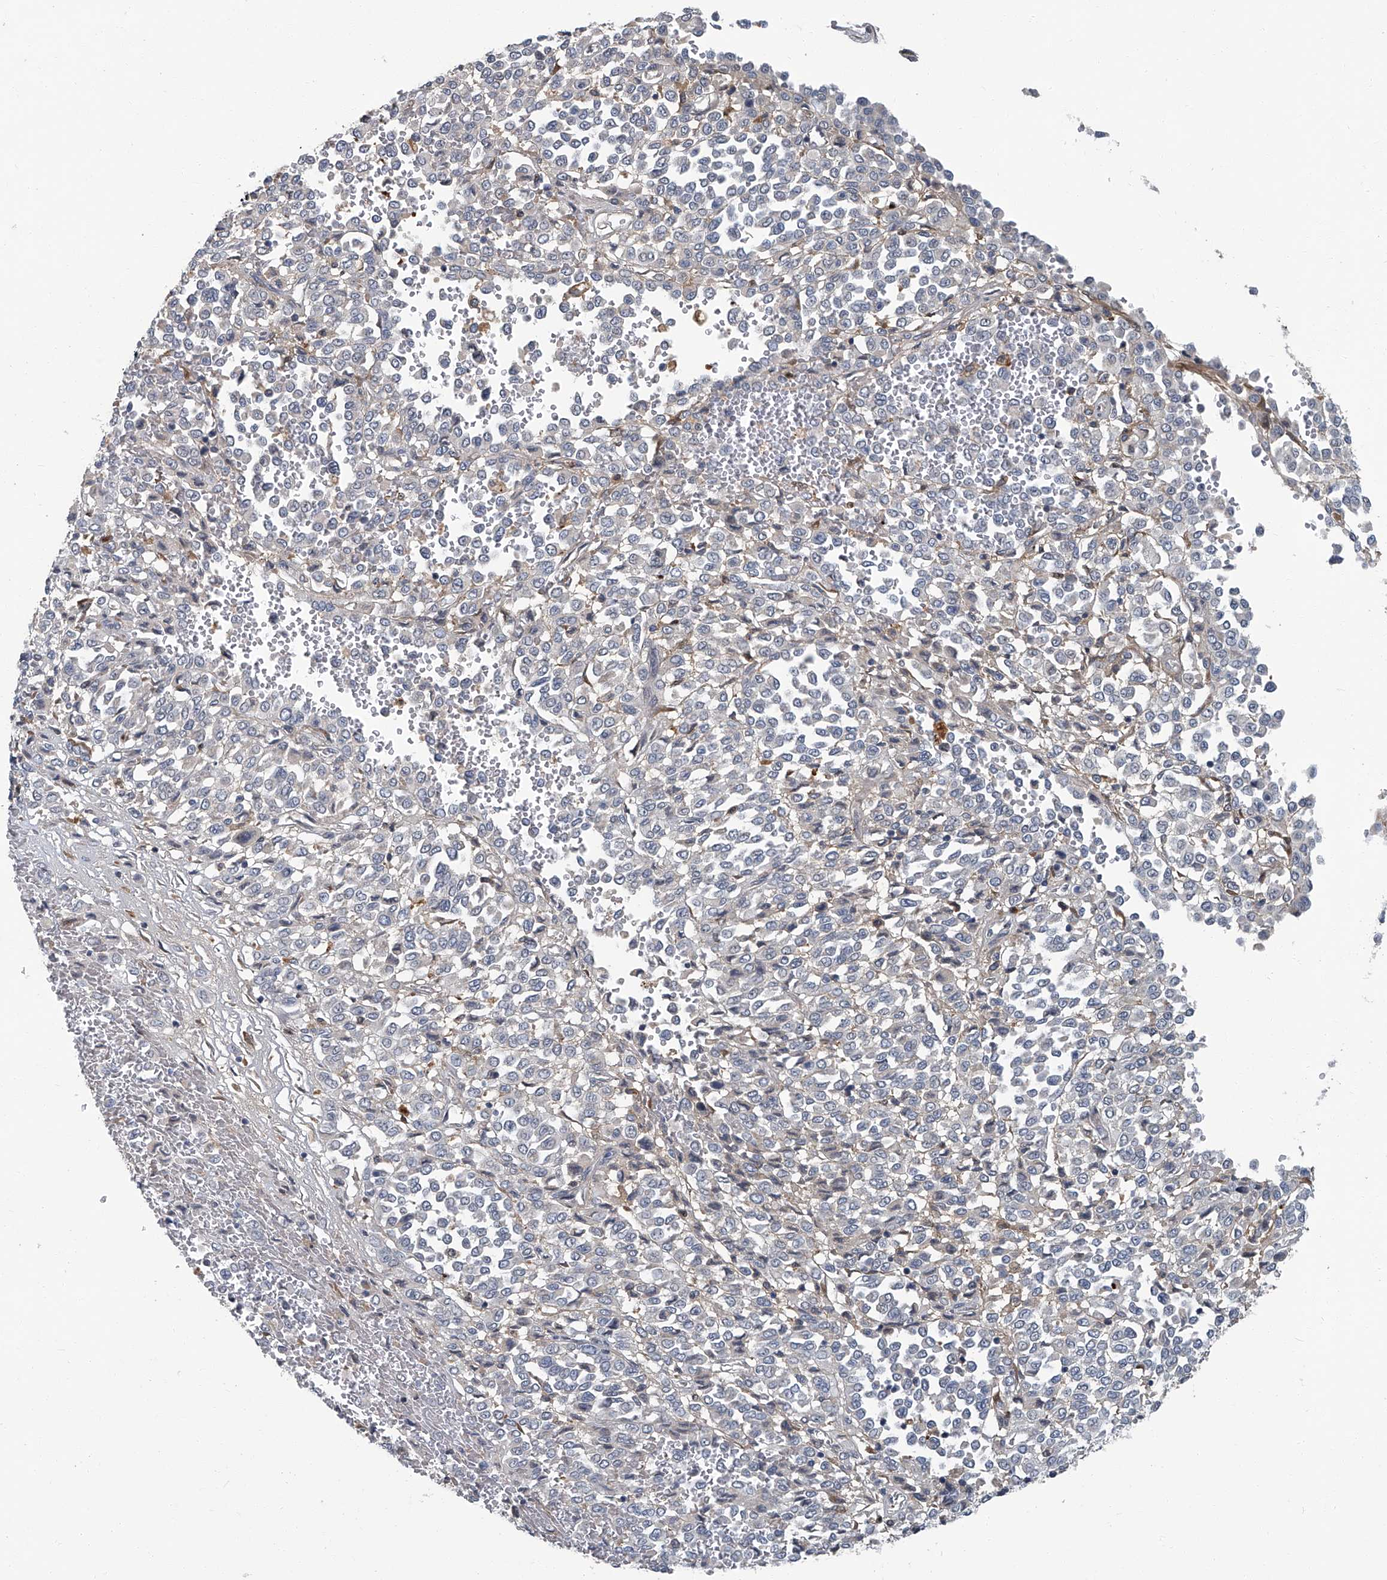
{"staining": {"intensity": "negative", "quantity": "none", "location": "none"}, "tissue": "melanoma", "cell_type": "Tumor cells", "image_type": "cancer", "snomed": [{"axis": "morphology", "description": "Malignant melanoma, Metastatic site"}, {"axis": "topography", "description": "Pancreas"}], "caption": "Melanoma stained for a protein using immunohistochemistry demonstrates no expression tumor cells.", "gene": "AKNAD1", "patient": {"sex": "female", "age": 30}}